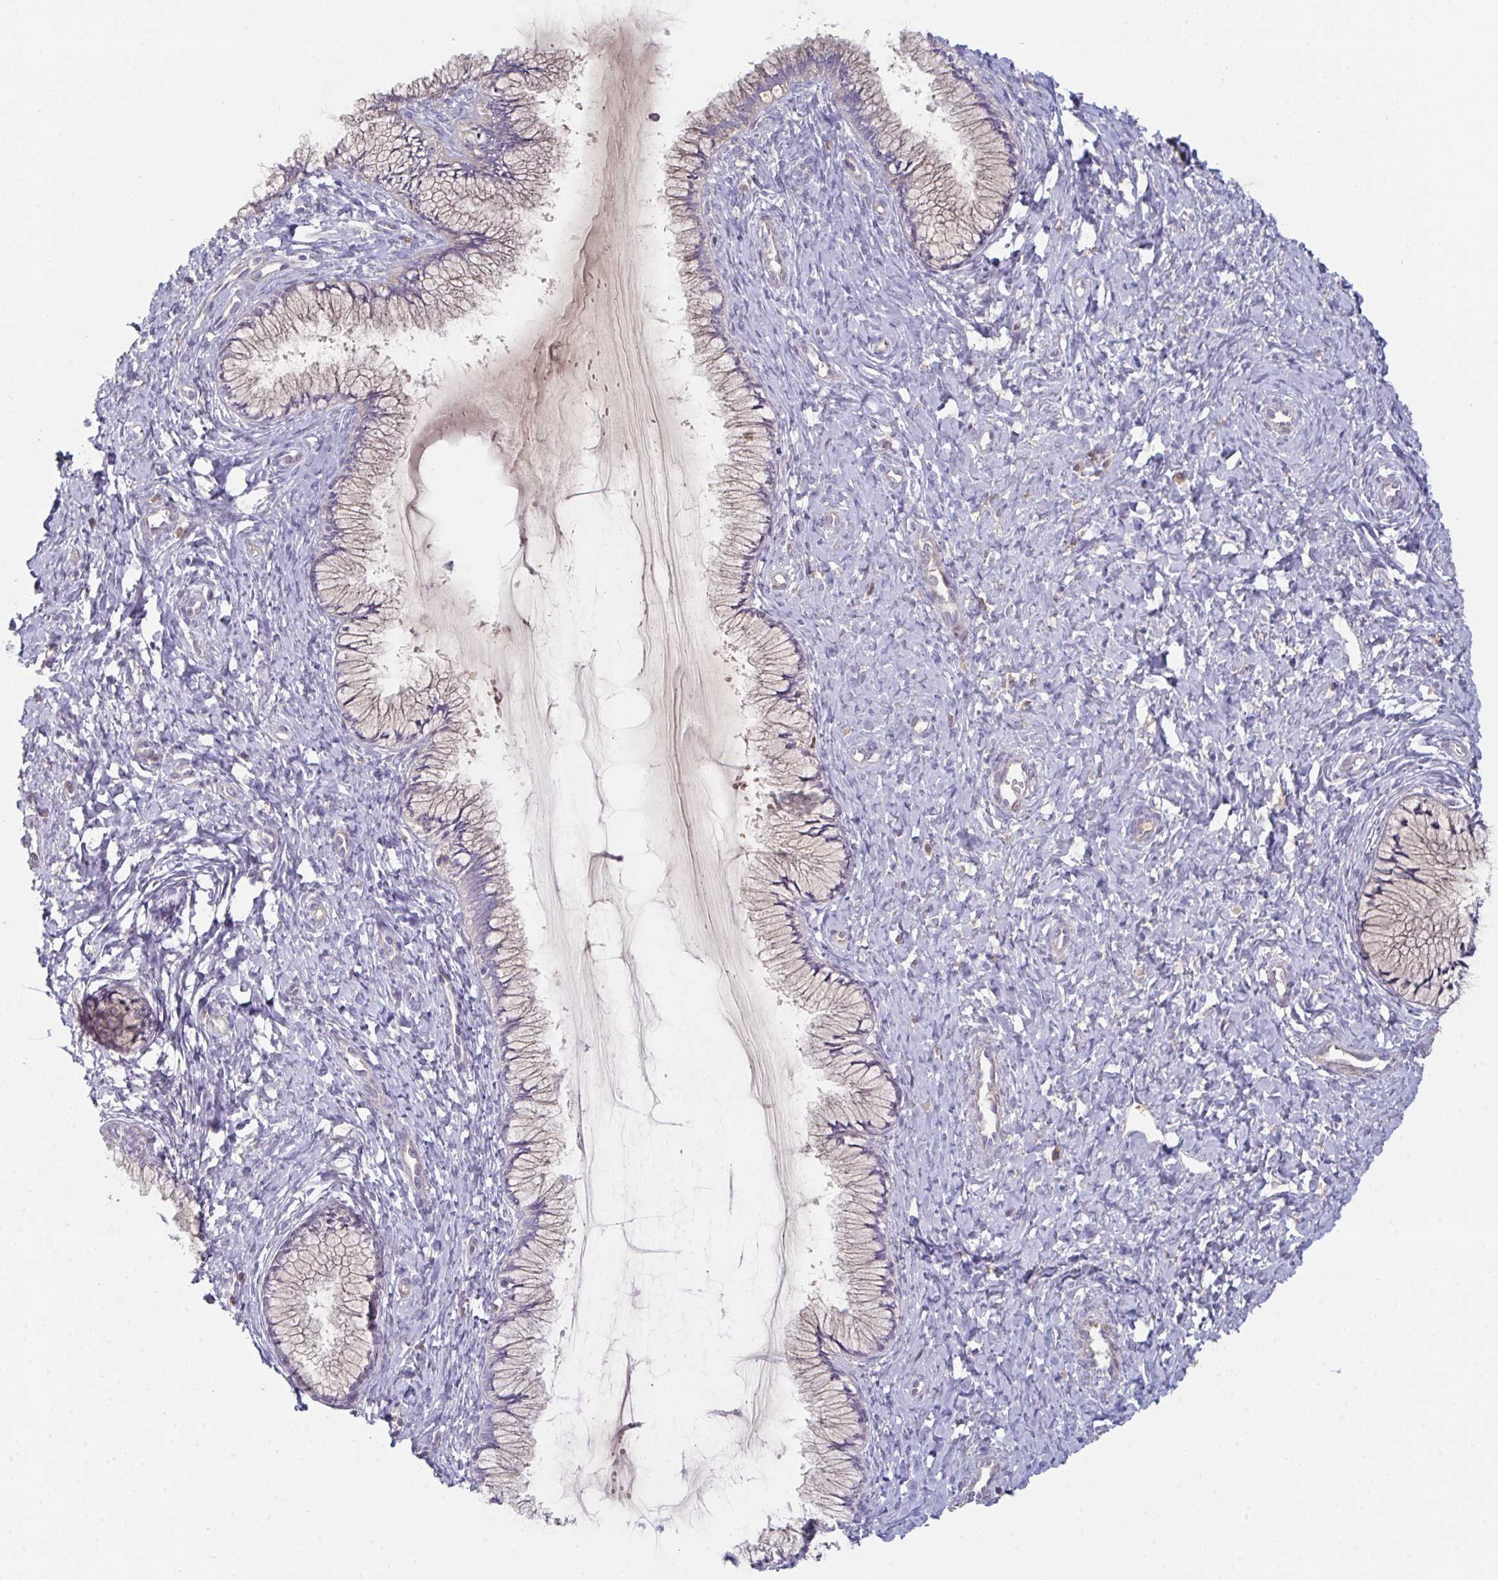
{"staining": {"intensity": "negative", "quantity": "none", "location": "none"}, "tissue": "cervix", "cell_type": "Glandular cells", "image_type": "normal", "snomed": [{"axis": "morphology", "description": "Normal tissue, NOS"}, {"axis": "topography", "description": "Cervix"}], "caption": "This is a micrograph of immunohistochemistry (IHC) staining of benign cervix, which shows no staining in glandular cells.", "gene": "HGFAC", "patient": {"sex": "female", "age": 37}}